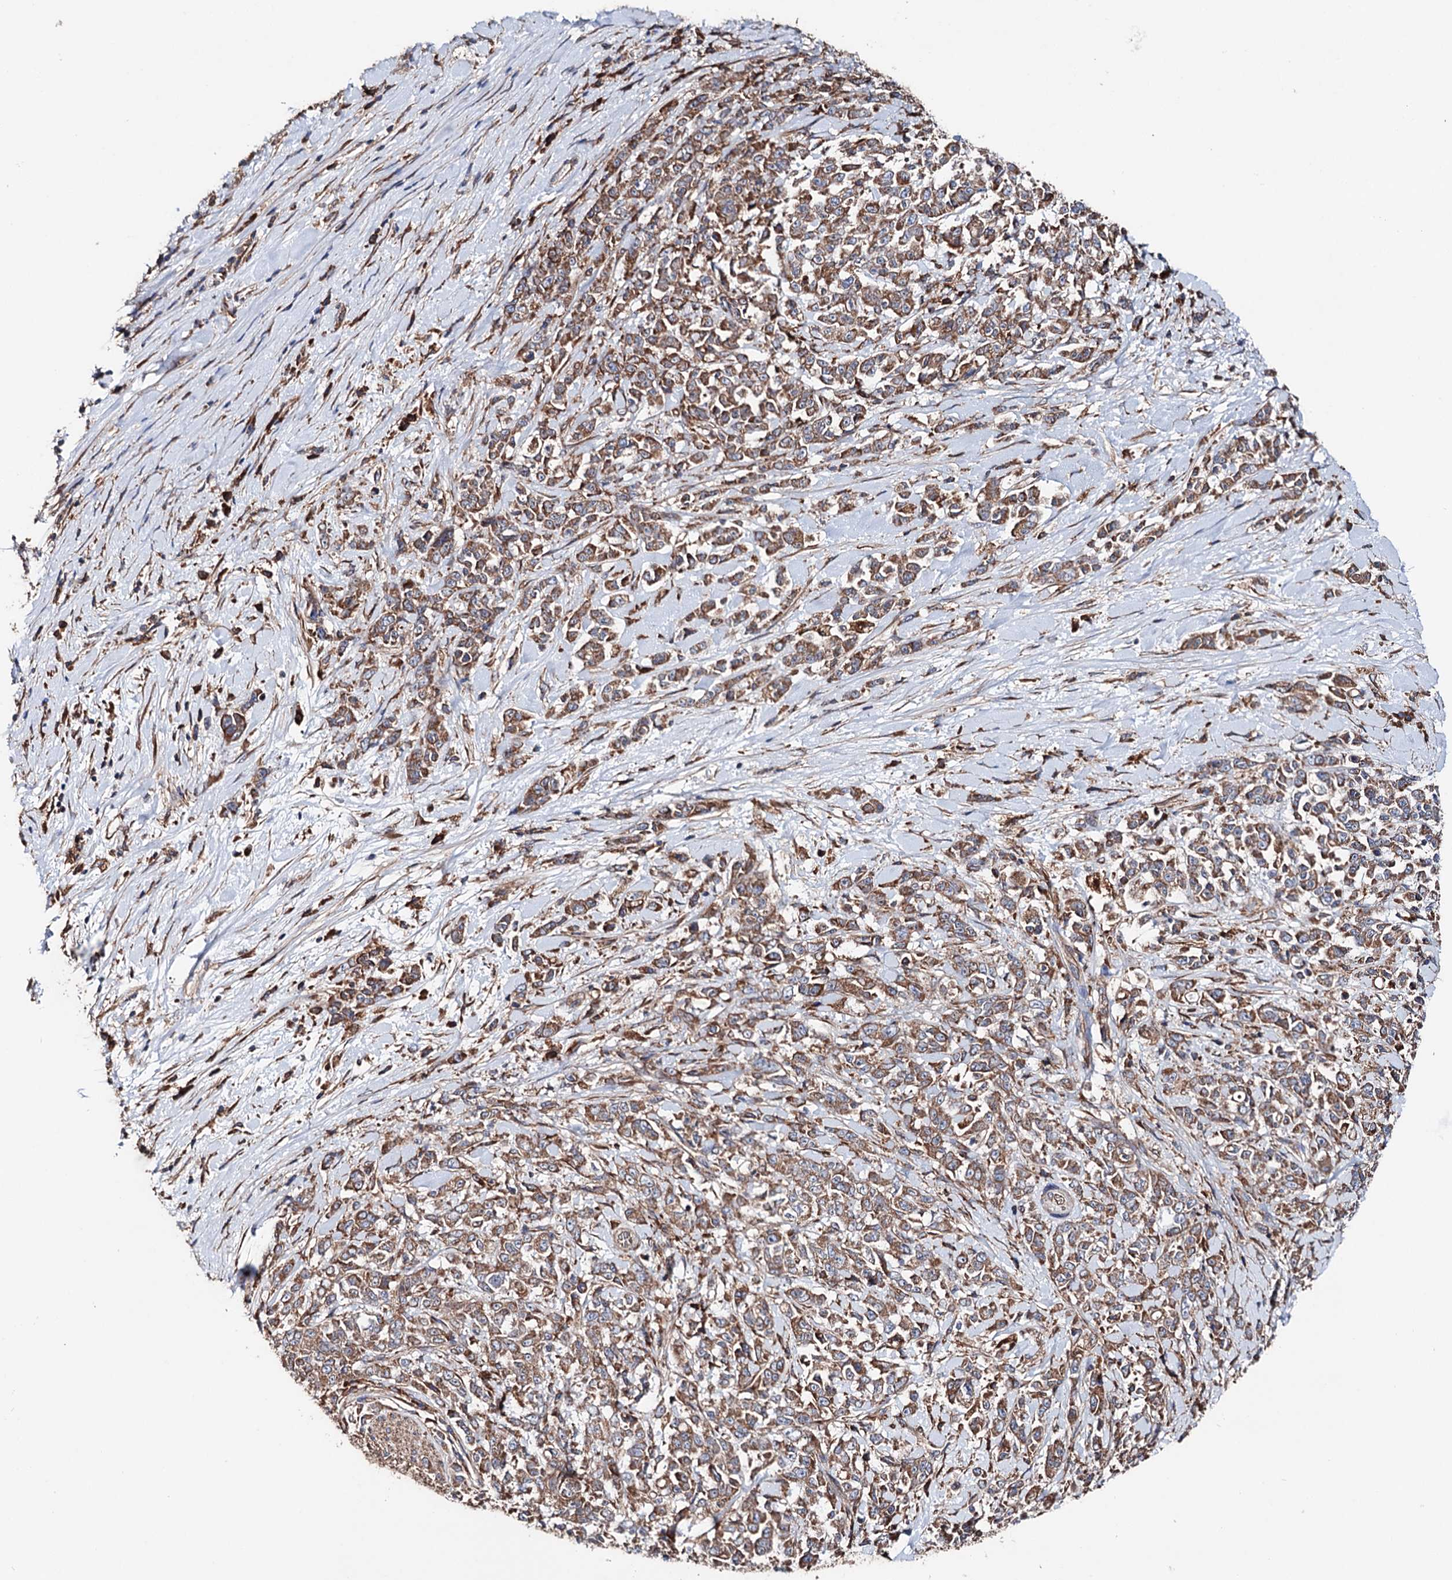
{"staining": {"intensity": "moderate", "quantity": ">75%", "location": "cytoplasmic/membranous"}, "tissue": "pancreatic cancer", "cell_type": "Tumor cells", "image_type": "cancer", "snomed": [{"axis": "morphology", "description": "Normal tissue, NOS"}, {"axis": "morphology", "description": "Adenocarcinoma, NOS"}, {"axis": "topography", "description": "Pancreas"}], "caption": "Immunohistochemistry (IHC) micrograph of neoplastic tissue: pancreatic cancer stained using immunohistochemistry reveals medium levels of moderate protein expression localized specifically in the cytoplasmic/membranous of tumor cells, appearing as a cytoplasmic/membranous brown color.", "gene": "ERP29", "patient": {"sex": "female", "age": 64}}